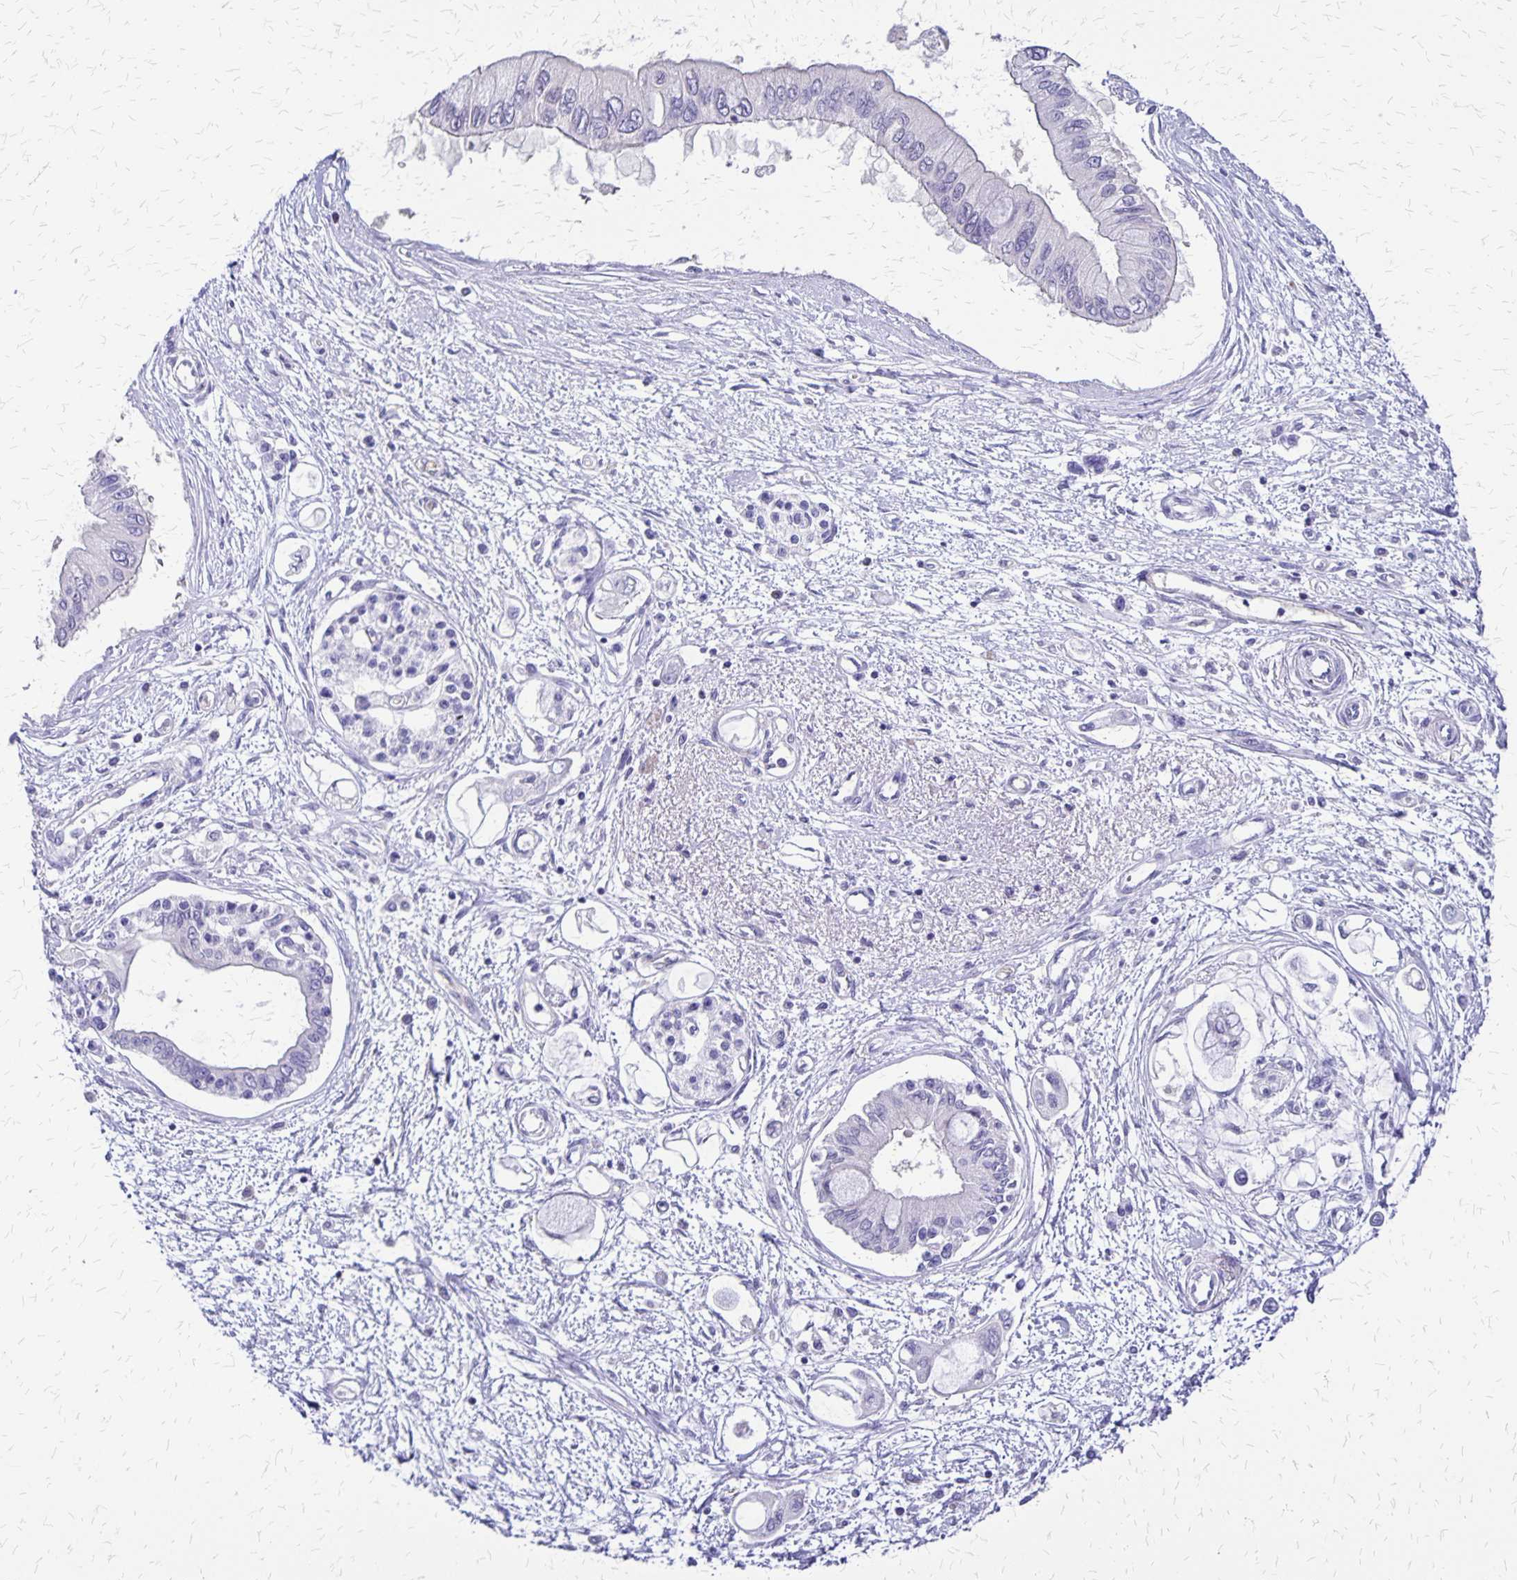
{"staining": {"intensity": "negative", "quantity": "none", "location": "none"}, "tissue": "pancreatic cancer", "cell_type": "Tumor cells", "image_type": "cancer", "snomed": [{"axis": "morphology", "description": "Adenocarcinoma, NOS"}, {"axis": "topography", "description": "Pancreas"}], "caption": "High magnification brightfield microscopy of pancreatic adenocarcinoma stained with DAB (brown) and counterstained with hematoxylin (blue): tumor cells show no significant expression.", "gene": "SI", "patient": {"sex": "female", "age": 77}}